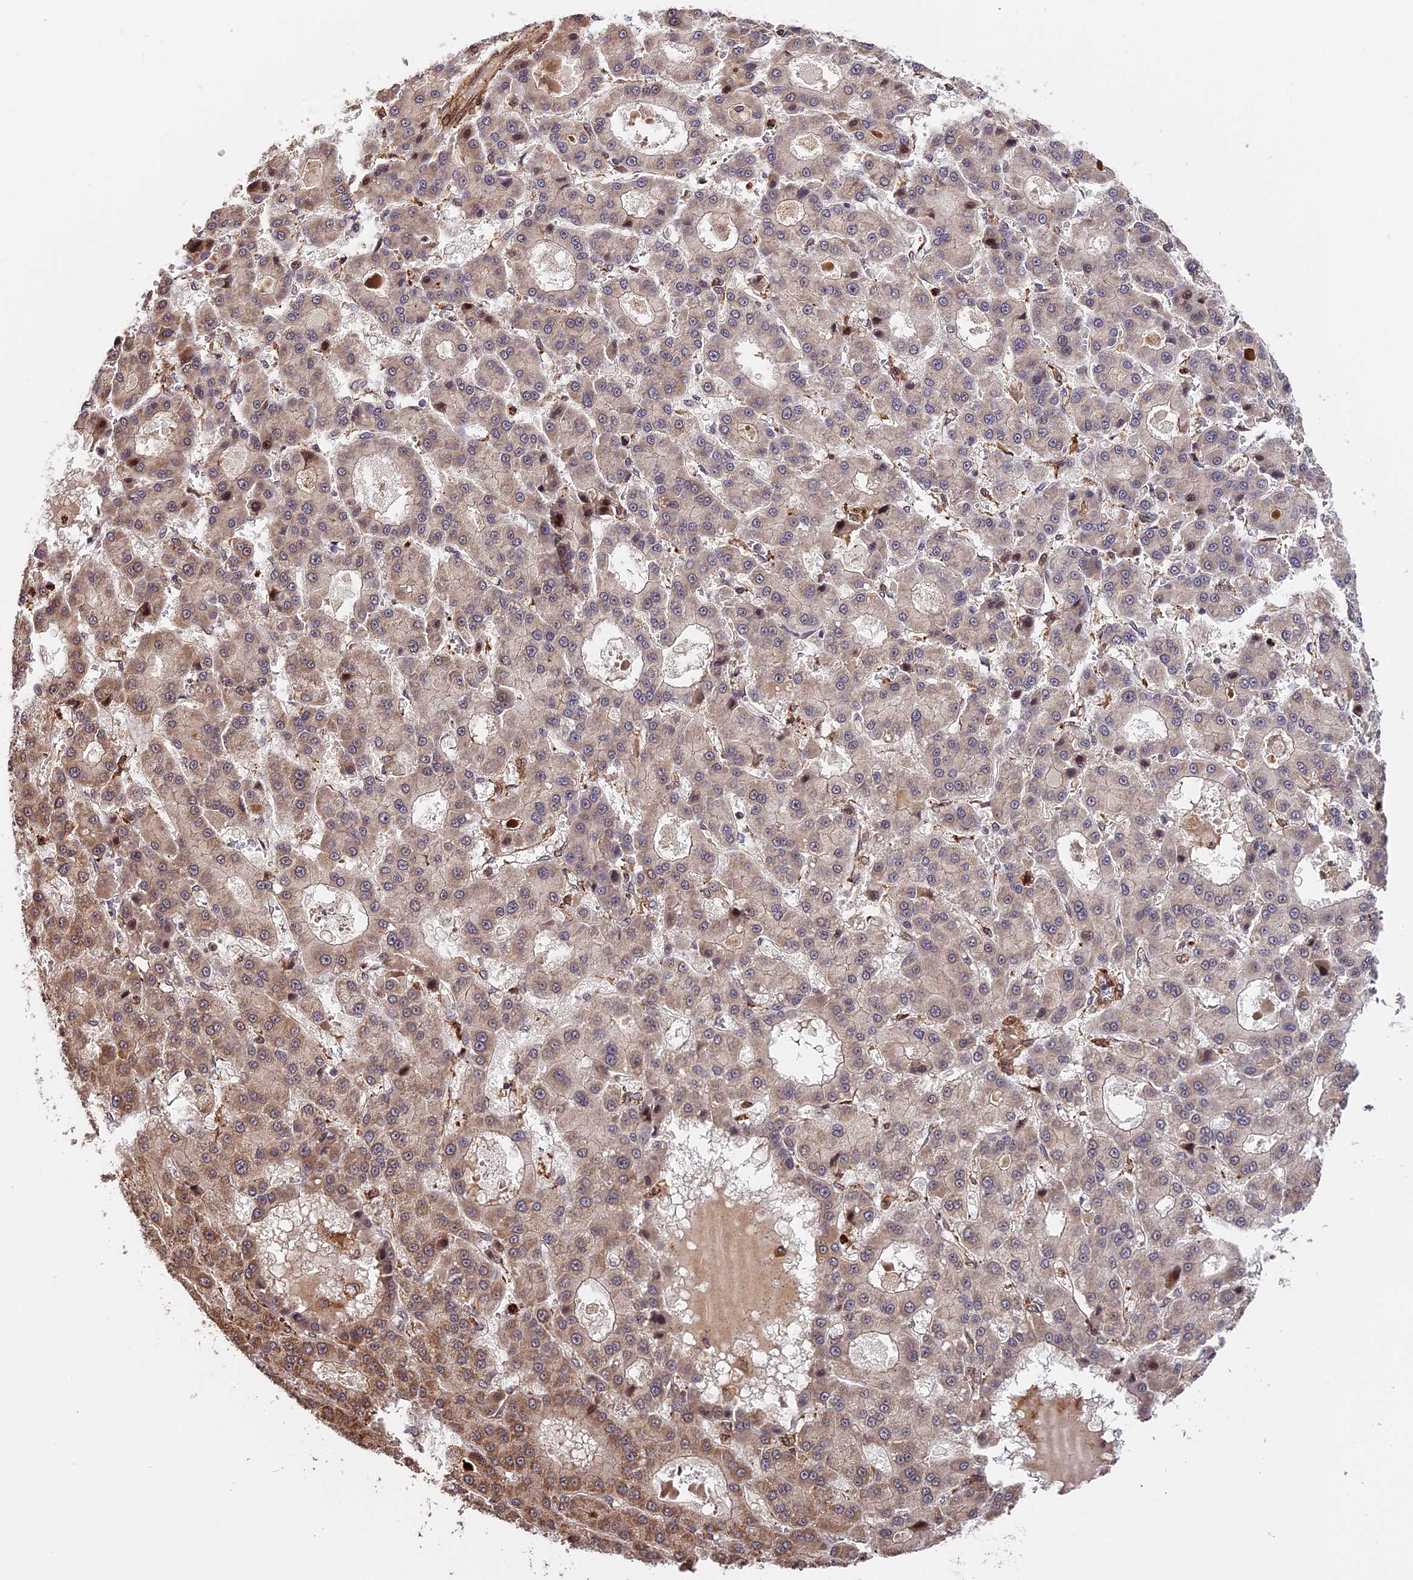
{"staining": {"intensity": "moderate", "quantity": "<25%", "location": "cytoplasmic/membranous"}, "tissue": "liver cancer", "cell_type": "Tumor cells", "image_type": "cancer", "snomed": [{"axis": "morphology", "description": "Carcinoma, Hepatocellular, NOS"}, {"axis": "topography", "description": "Liver"}], "caption": "IHC micrograph of liver hepatocellular carcinoma stained for a protein (brown), which displays low levels of moderate cytoplasmic/membranous expression in about <25% of tumor cells.", "gene": "HERPUD1", "patient": {"sex": "male", "age": 70}}